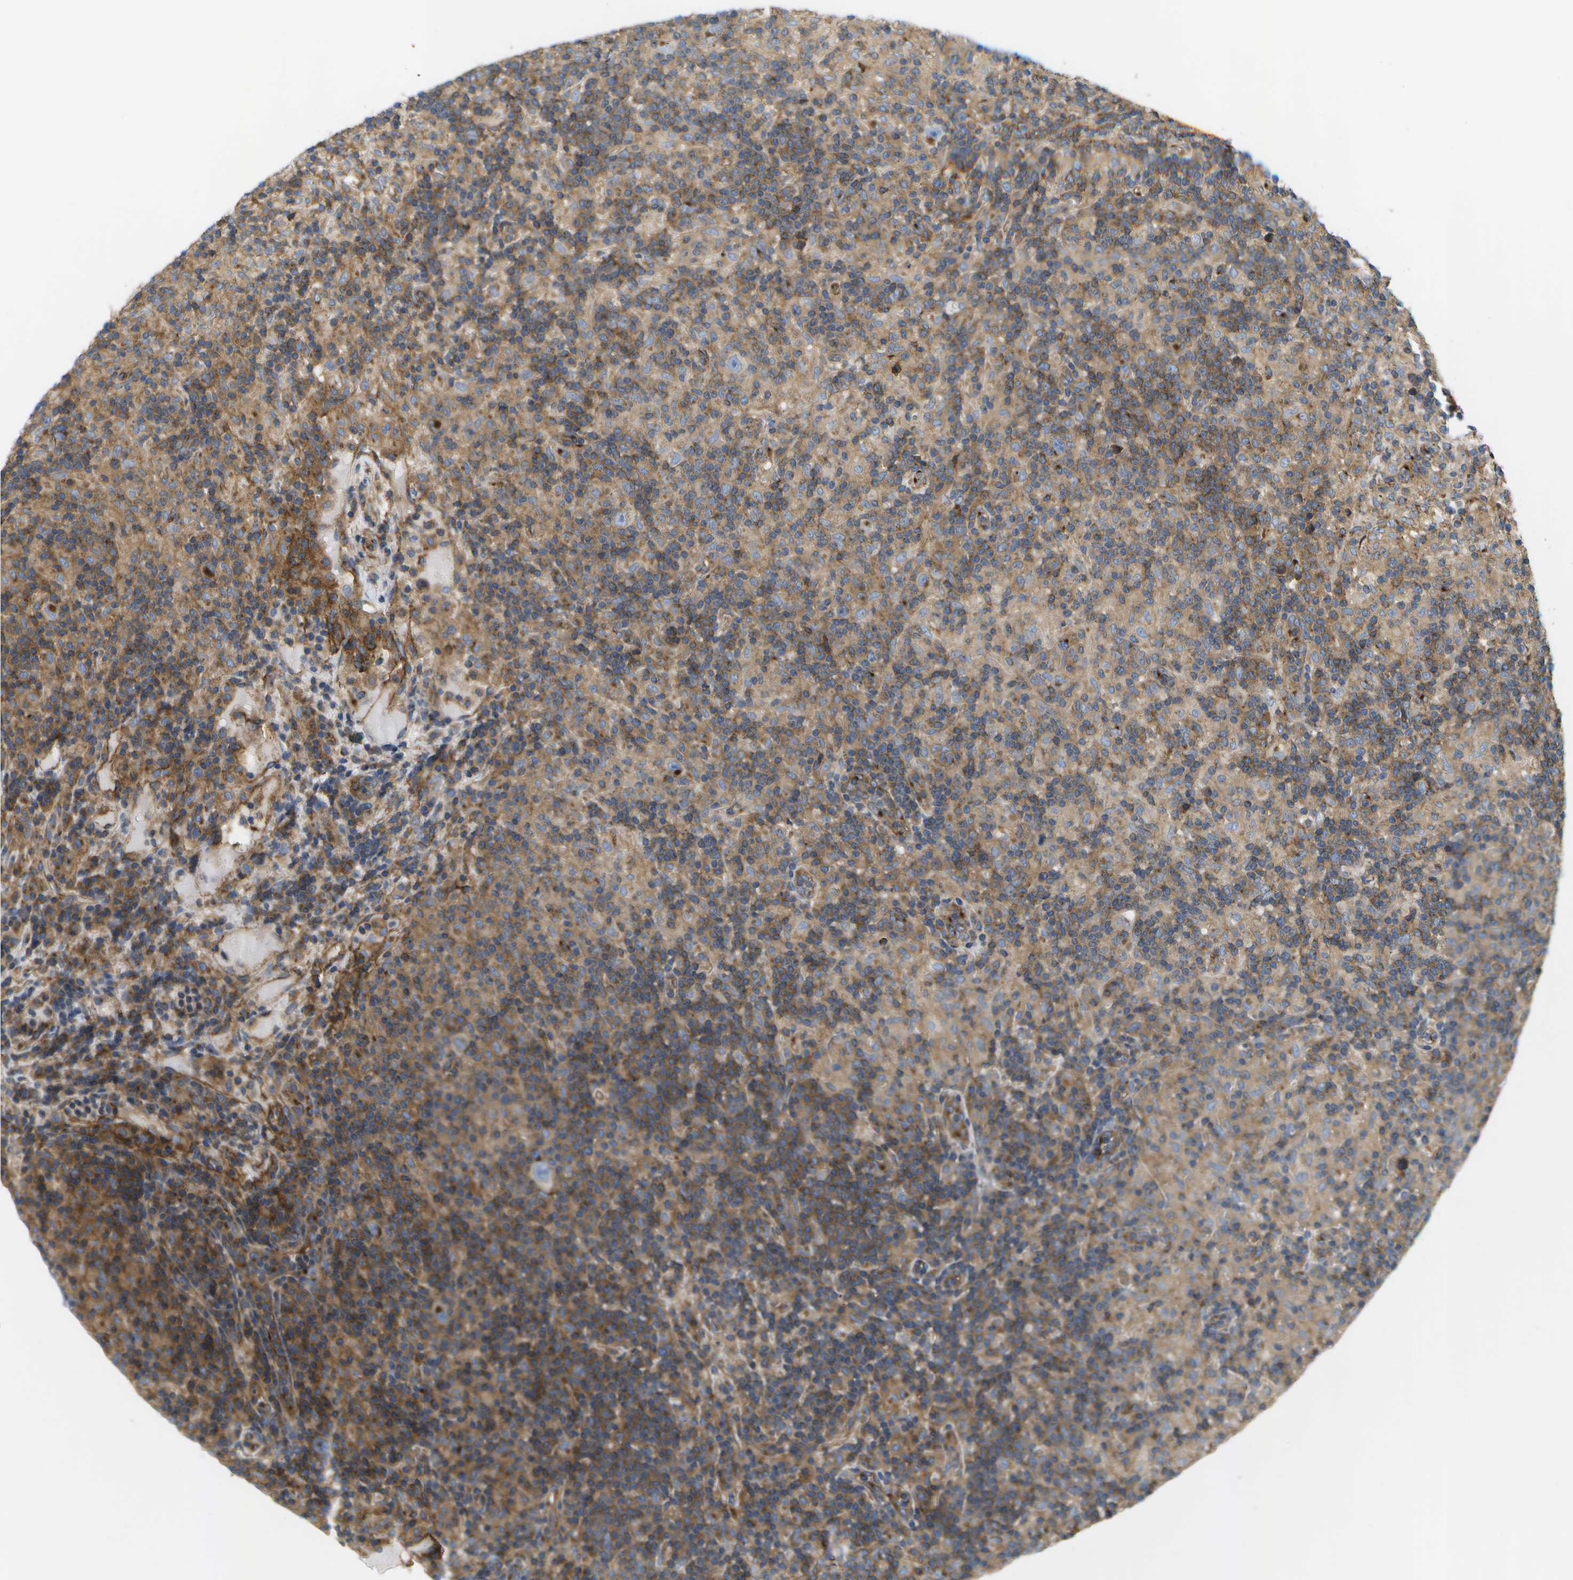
{"staining": {"intensity": "negative", "quantity": "none", "location": "none"}, "tissue": "lymphoma", "cell_type": "Tumor cells", "image_type": "cancer", "snomed": [{"axis": "morphology", "description": "Hodgkin's disease, NOS"}, {"axis": "topography", "description": "Lymph node"}], "caption": "Immunohistochemistry image of neoplastic tissue: Hodgkin's disease stained with DAB exhibits no significant protein positivity in tumor cells.", "gene": "BST2", "patient": {"sex": "male", "age": 70}}